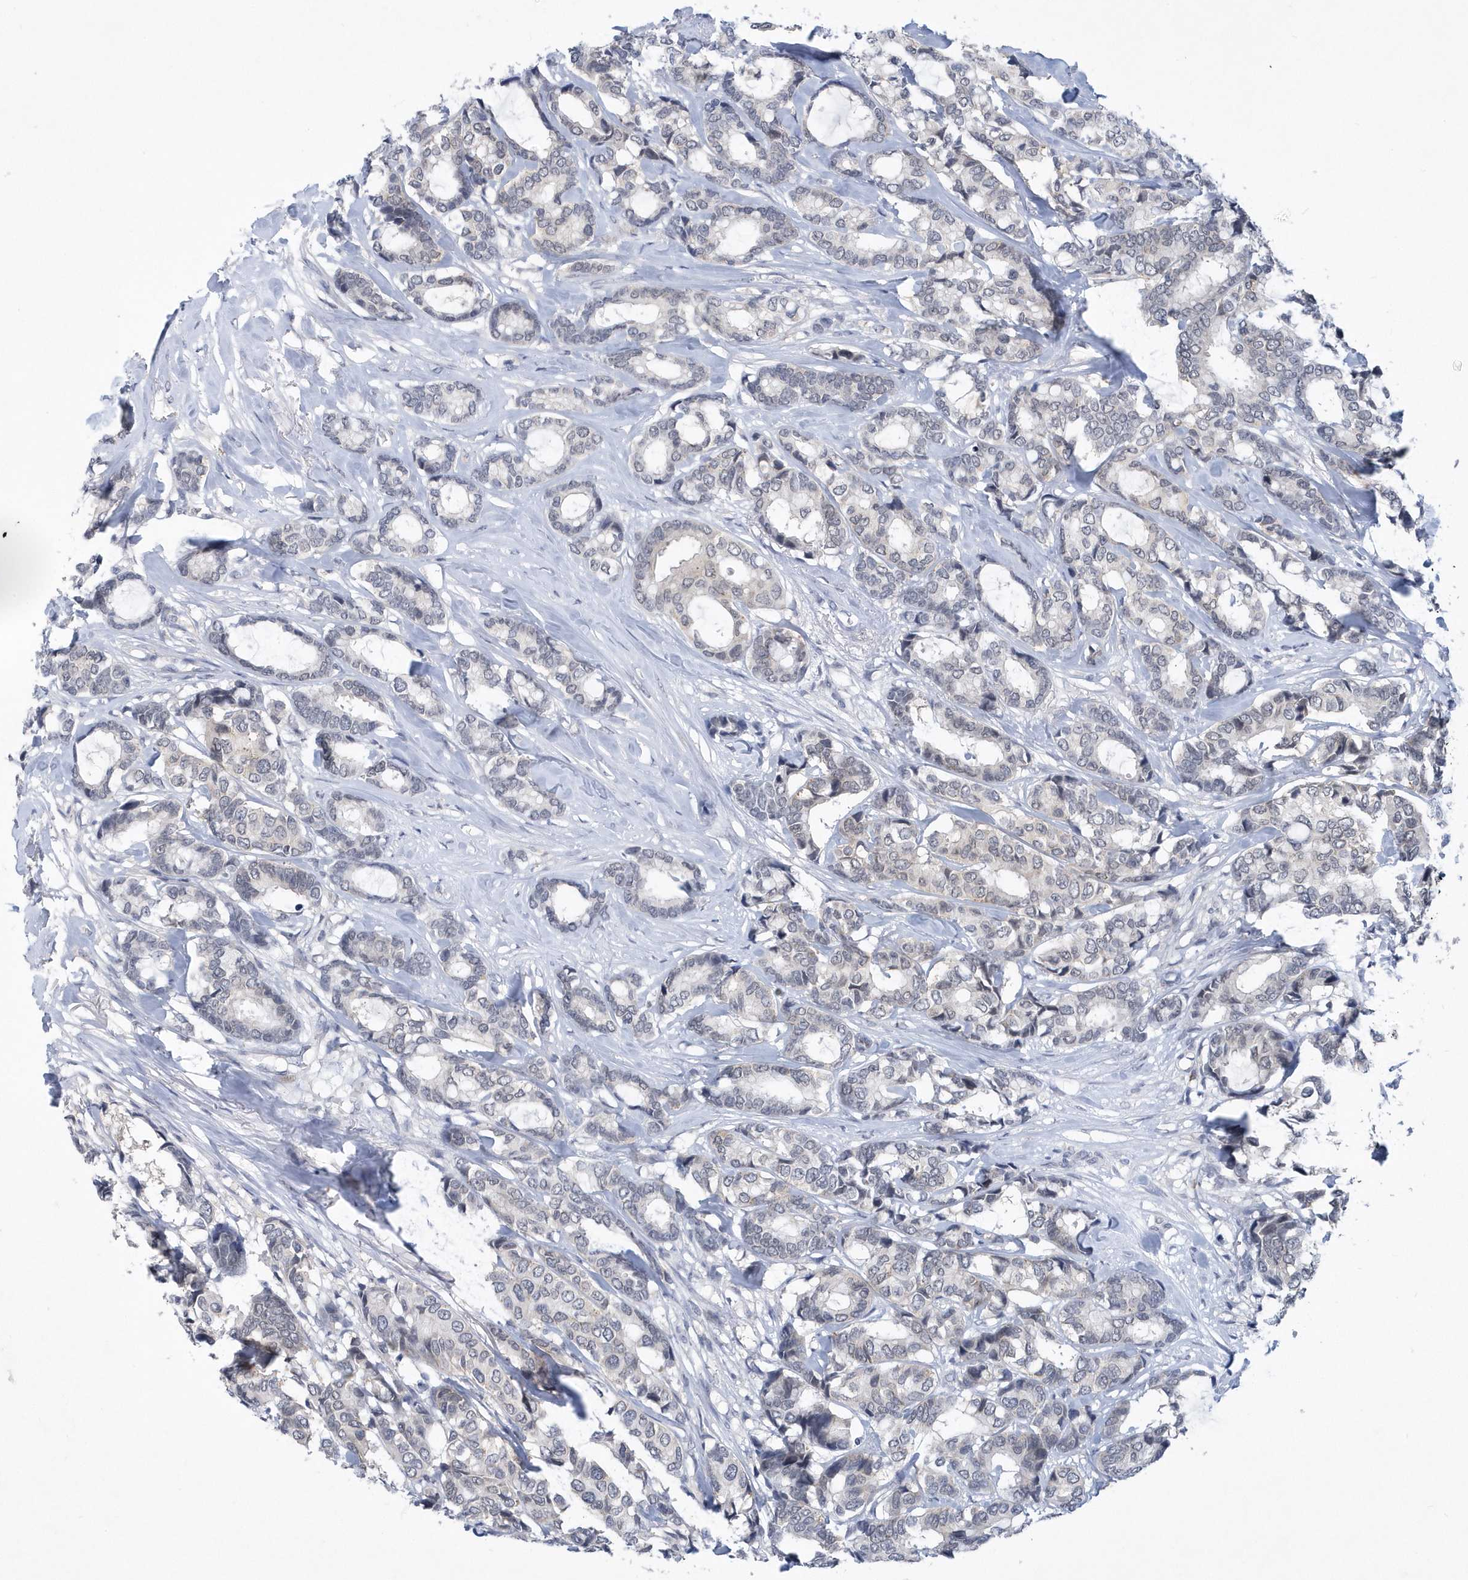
{"staining": {"intensity": "negative", "quantity": "none", "location": "none"}, "tissue": "breast cancer", "cell_type": "Tumor cells", "image_type": "cancer", "snomed": [{"axis": "morphology", "description": "Duct carcinoma"}, {"axis": "topography", "description": "Breast"}], "caption": "Immunohistochemistry histopathology image of human breast cancer stained for a protein (brown), which demonstrates no expression in tumor cells. (Brightfield microscopy of DAB (3,3'-diaminobenzidine) immunohistochemistry (IHC) at high magnification).", "gene": "SRGAP3", "patient": {"sex": "female", "age": 87}}